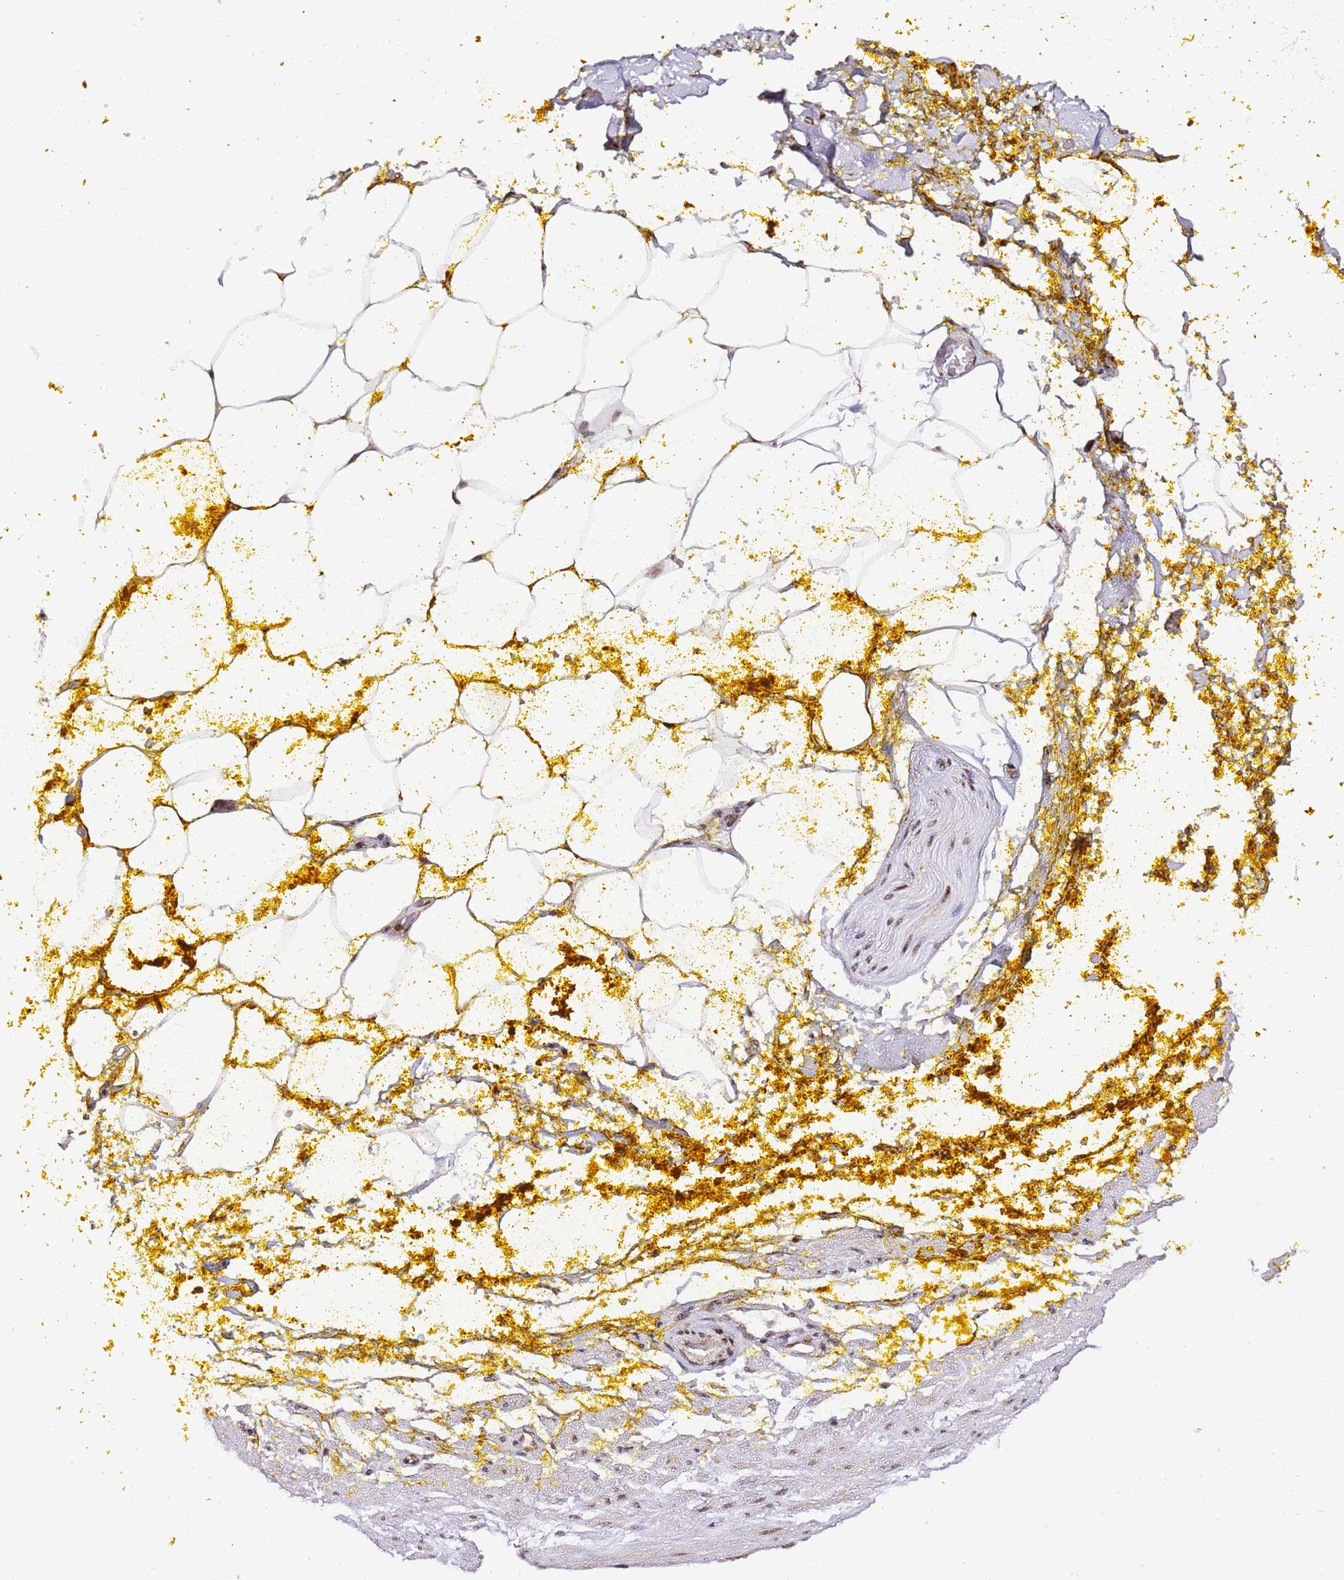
{"staining": {"intensity": "negative", "quantity": "none", "location": "none"}, "tissue": "adipose tissue", "cell_type": "Adipocytes", "image_type": "normal", "snomed": [{"axis": "morphology", "description": "Normal tissue, NOS"}, {"axis": "morphology", "description": "Adenocarcinoma, Low grade"}, {"axis": "topography", "description": "Prostate"}, {"axis": "topography", "description": "Peripheral nerve tissue"}], "caption": "There is no significant positivity in adipocytes of adipose tissue. (Brightfield microscopy of DAB (3,3'-diaminobenzidine) IHC at high magnification).", "gene": "GBP2", "patient": {"sex": "male", "age": 63}}